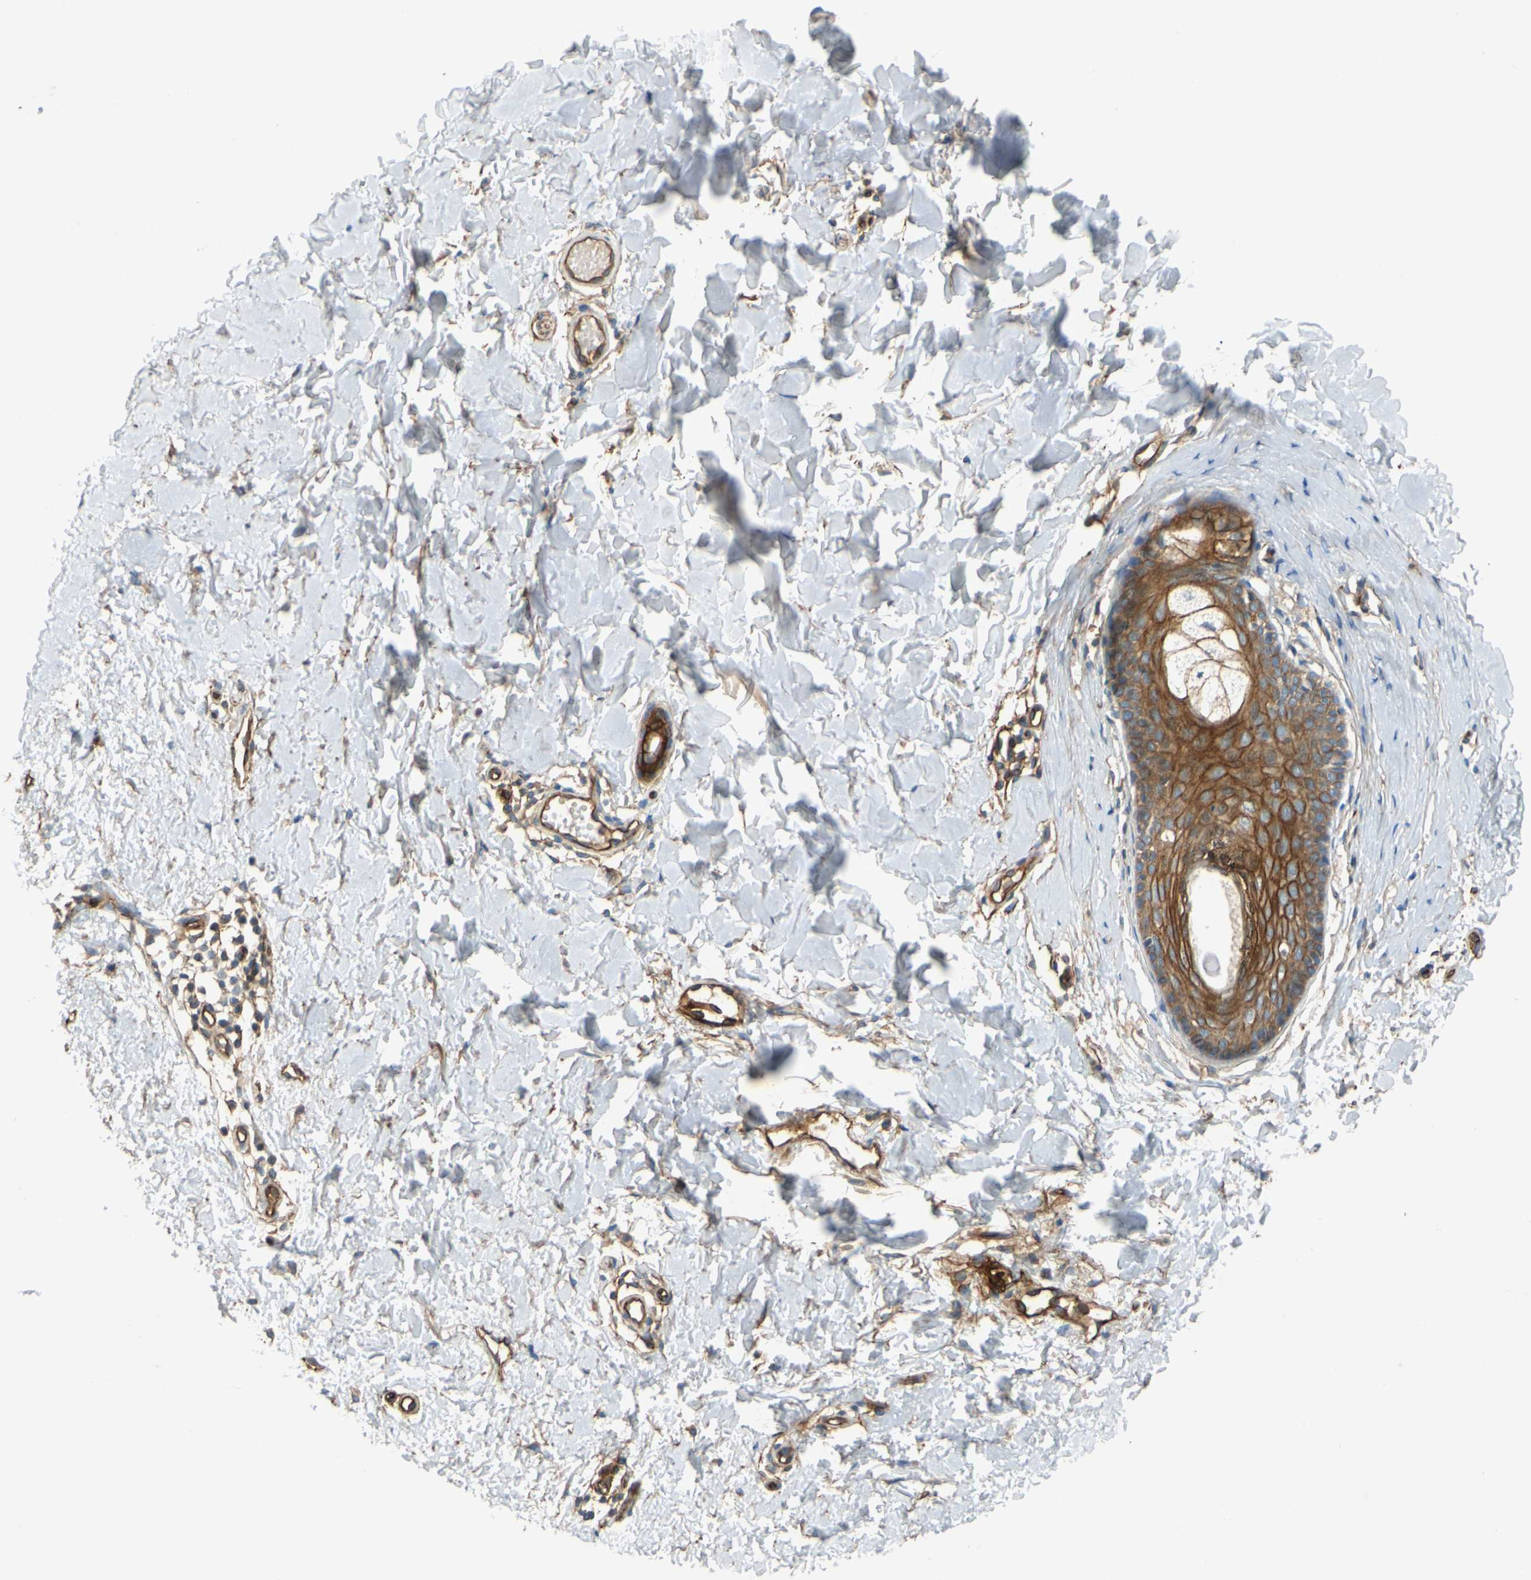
{"staining": {"intensity": "moderate", "quantity": ">75%", "location": "cytoplasmic/membranous"}, "tissue": "skin", "cell_type": "Fibroblasts", "image_type": "normal", "snomed": [{"axis": "morphology", "description": "Normal tissue, NOS"}, {"axis": "topography", "description": "Skin"}], "caption": "A histopathology image showing moderate cytoplasmic/membranous expression in approximately >75% of fibroblasts in unremarkable skin, as visualized by brown immunohistochemical staining.", "gene": "SPTAN1", "patient": {"sex": "female", "age": 56}}